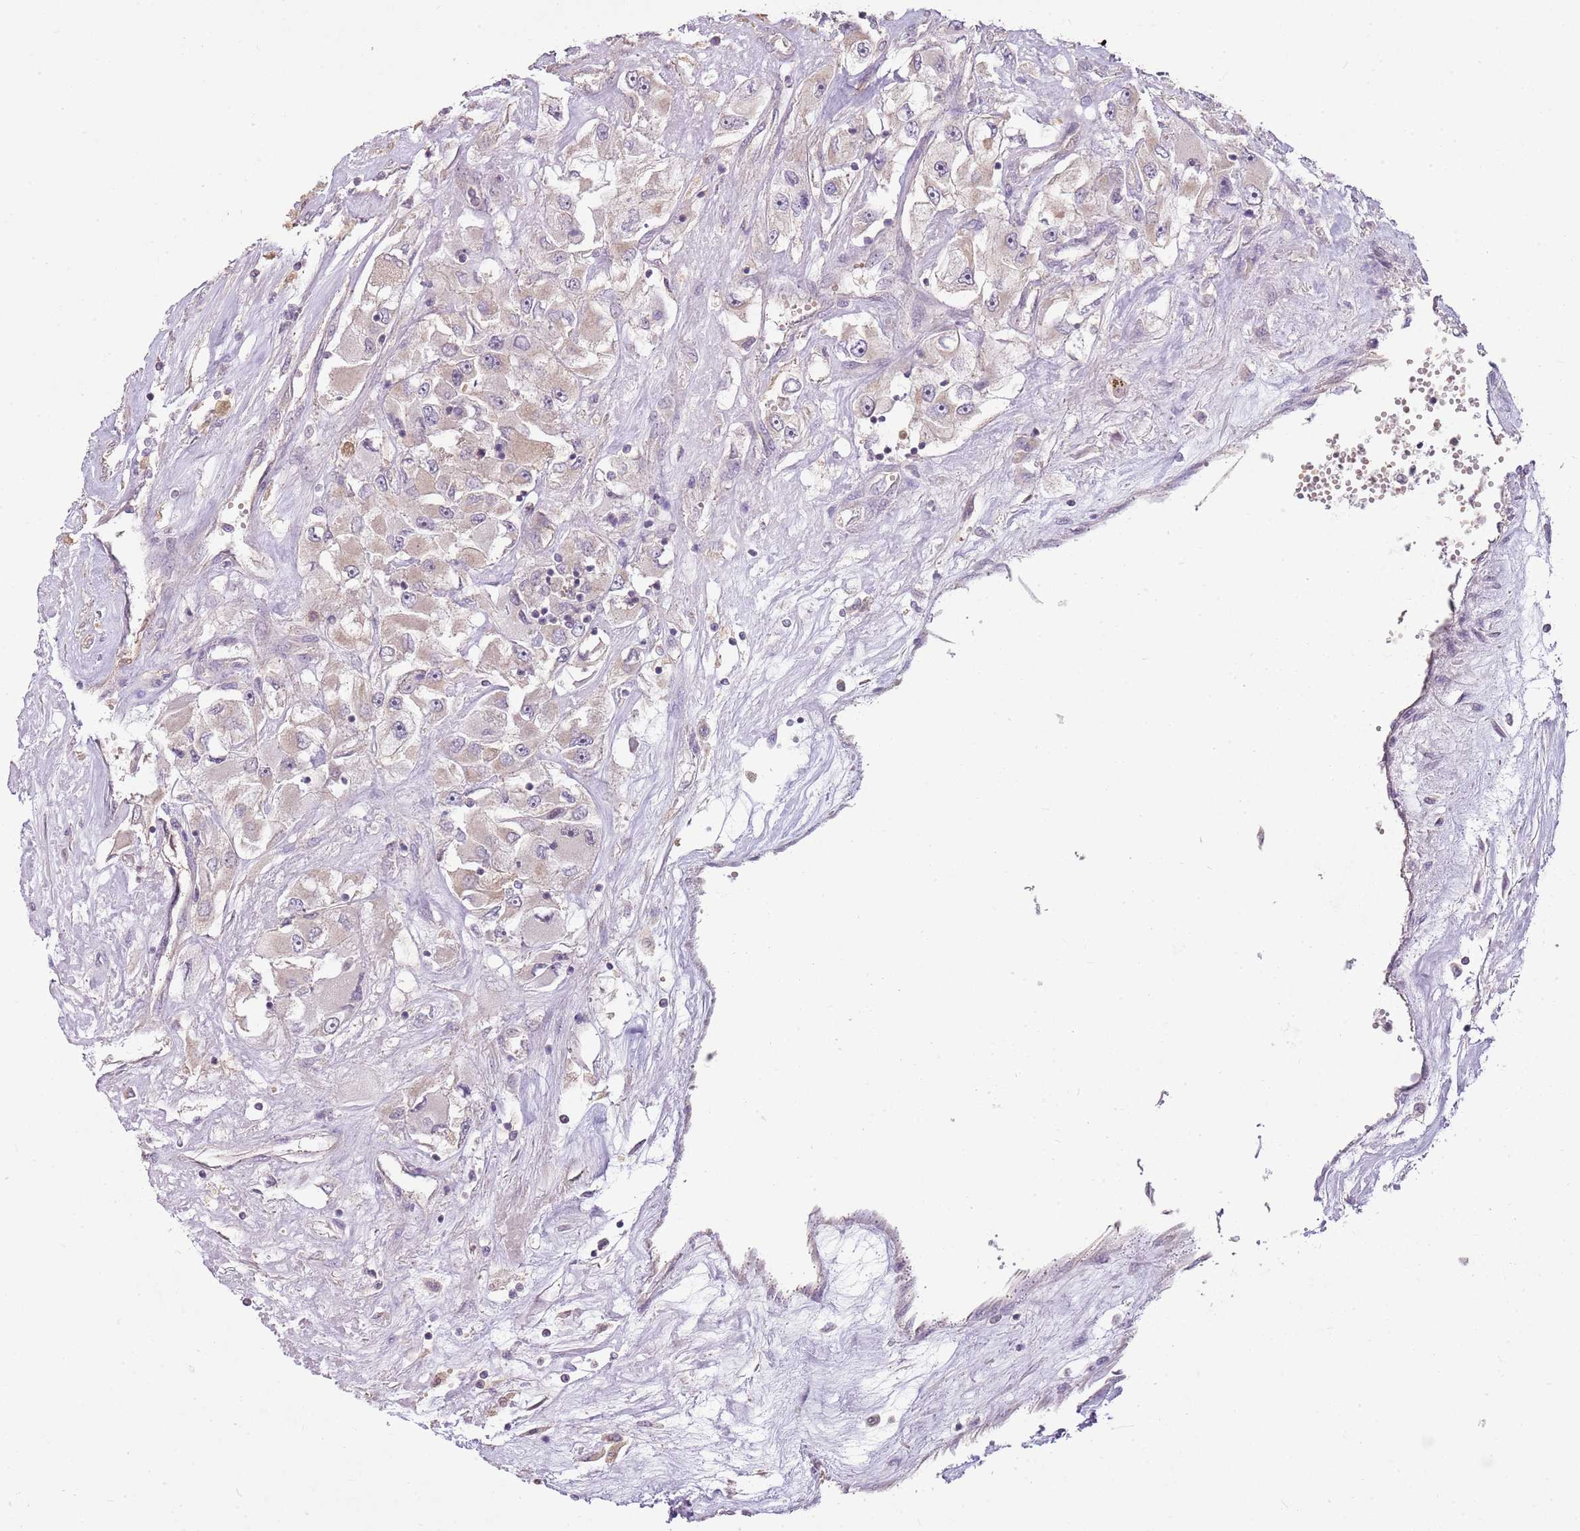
{"staining": {"intensity": "weak", "quantity": "<25%", "location": "cytoplasmic/membranous"}, "tissue": "renal cancer", "cell_type": "Tumor cells", "image_type": "cancer", "snomed": [{"axis": "morphology", "description": "Adenocarcinoma, NOS"}, {"axis": "topography", "description": "Kidney"}], "caption": "This is an immunohistochemistry (IHC) photomicrograph of adenocarcinoma (renal). There is no expression in tumor cells.", "gene": "TEKT4", "patient": {"sex": "female", "age": 52}}